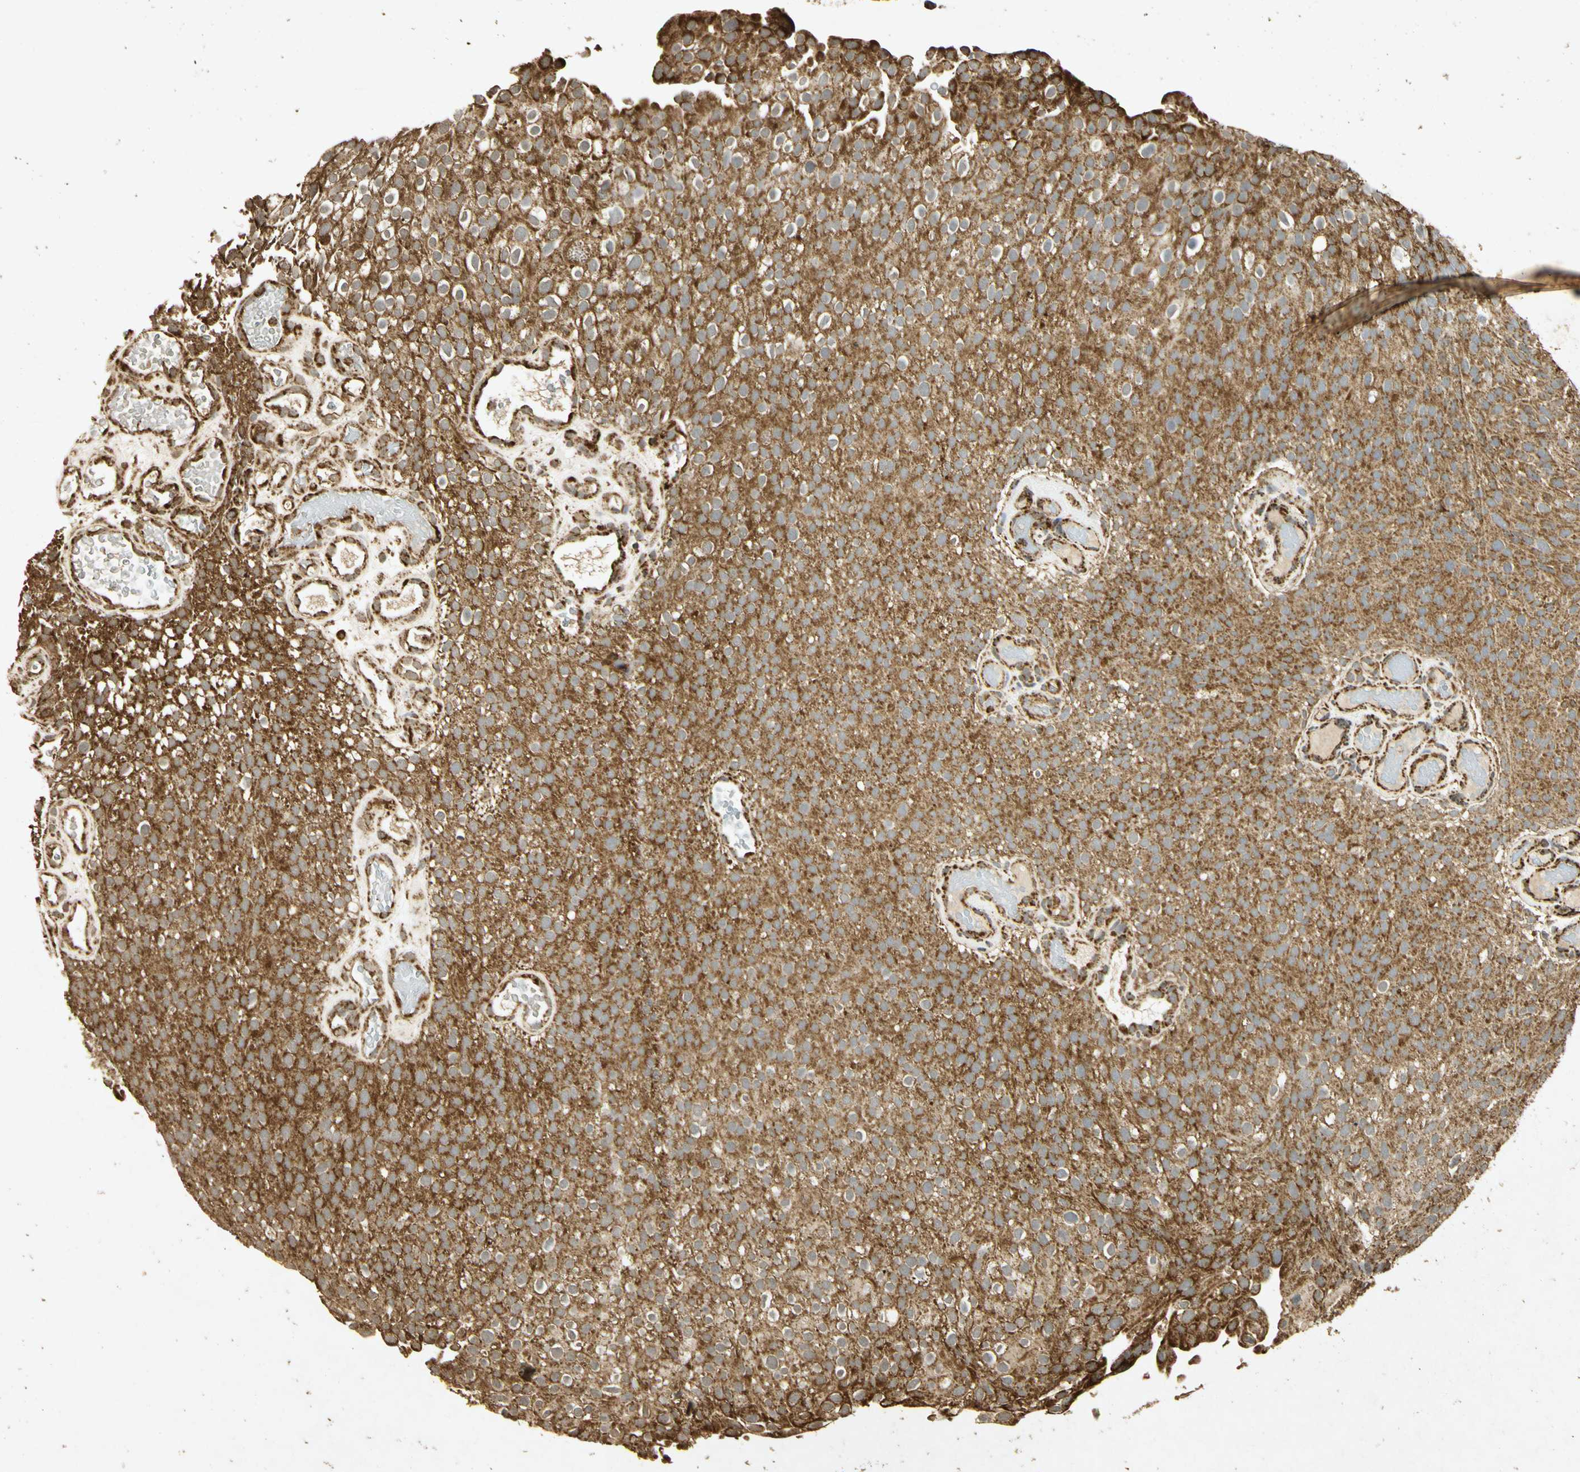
{"staining": {"intensity": "moderate", "quantity": ">75%", "location": "cytoplasmic/membranous"}, "tissue": "urothelial cancer", "cell_type": "Tumor cells", "image_type": "cancer", "snomed": [{"axis": "morphology", "description": "Urothelial carcinoma, Low grade"}, {"axis": "topography", "description": "Urinary bladder"}], "caption": "Immunohistochemical staining of human low-grade urothelial carcinoma exhibits medium levels of moderate cytoplasmic/membranous protein positivity in approximately >75% of tumor cells.", "gene": "PRDX3", "patient": {"sex": "male", "age": 78}}